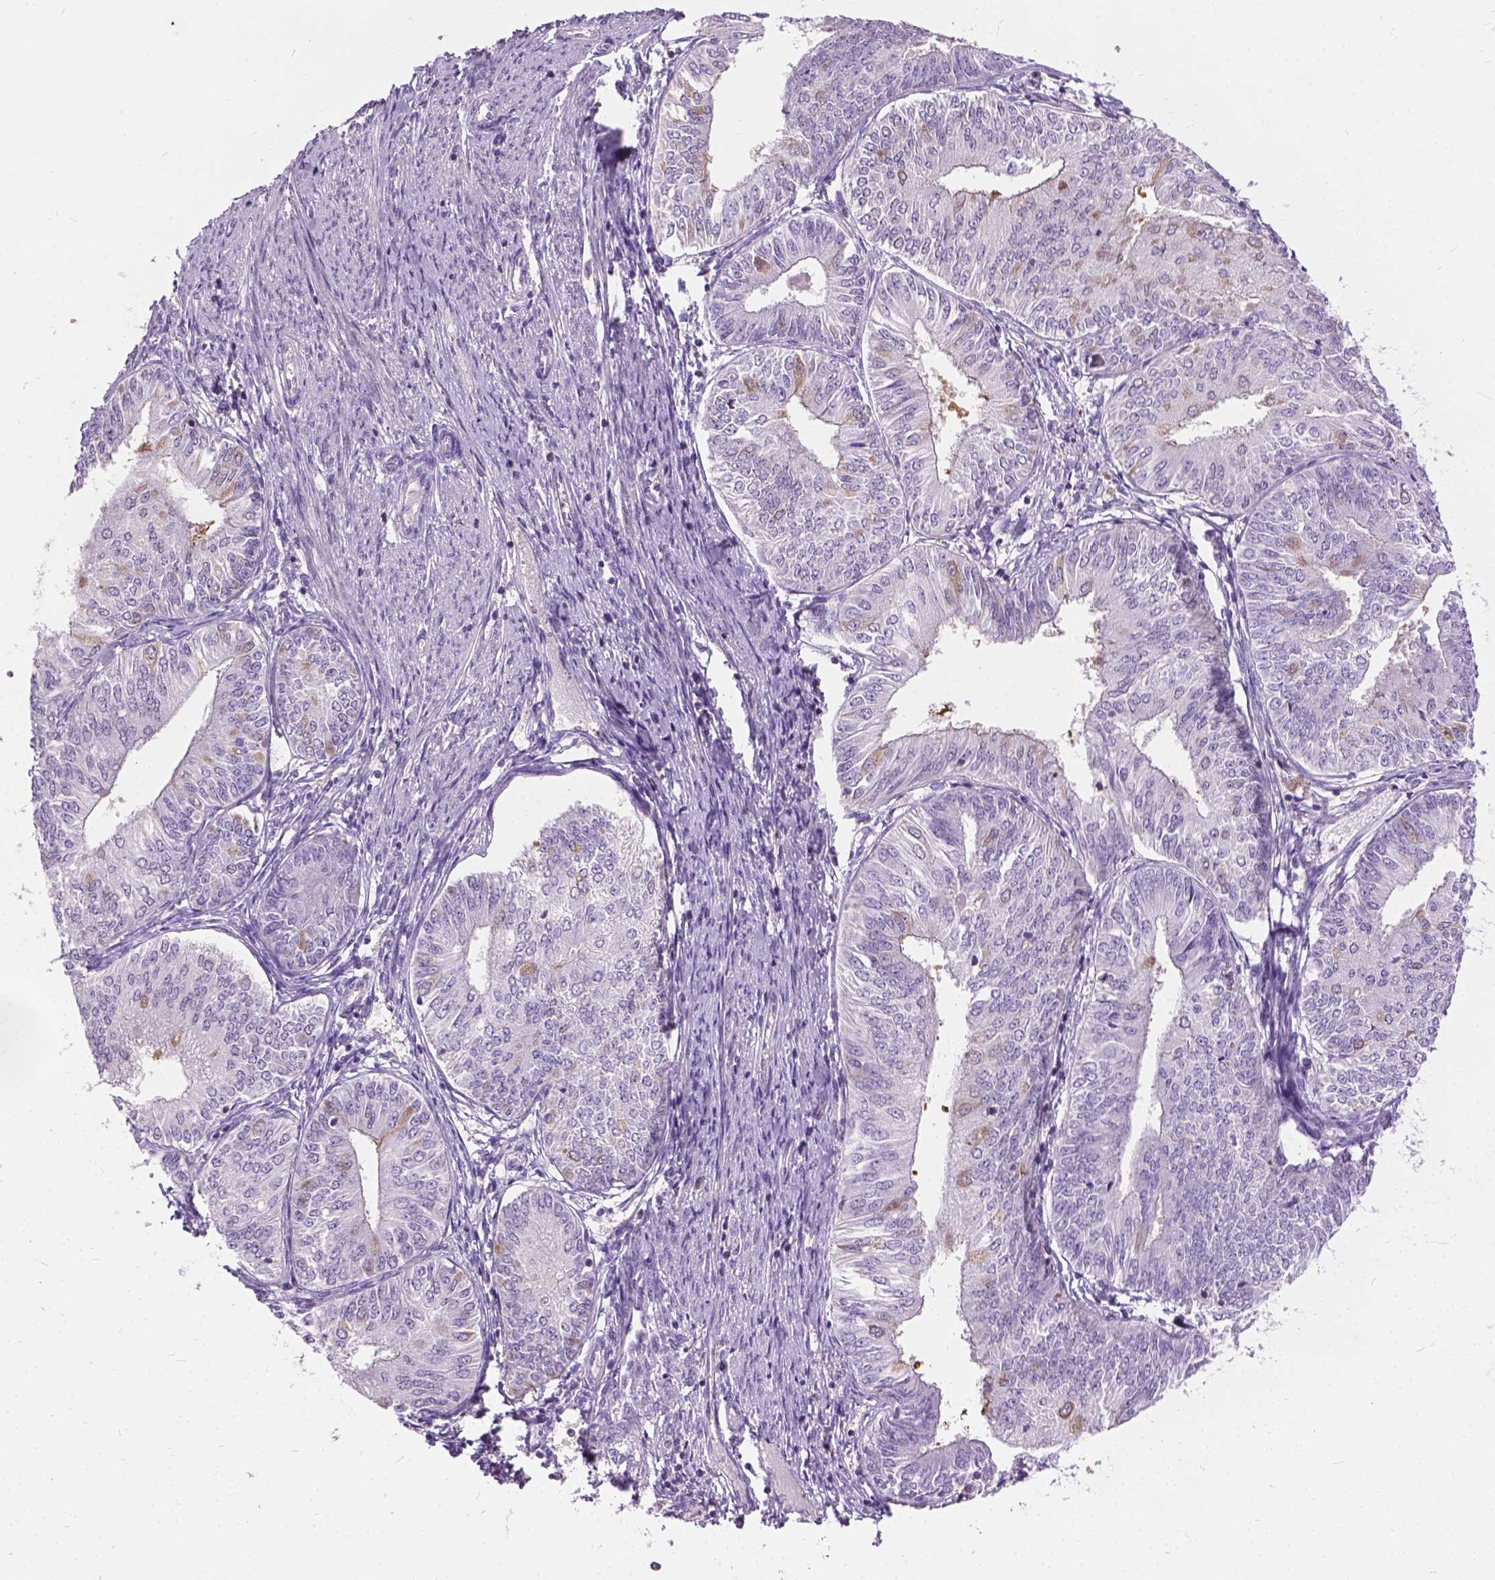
{"staining": {"intensity": "negative", "quantity": "none", "location": "none"}, "tissue": "endometrial cancer", "cell_type": "Tumor cells", "image_type": "cancer", "snomed": [{"axis": "morphology", "description": "Adenocarcinoma, NOS"}, {"axis": "topography", "description": "Endometrium"}], "caption": "Immunohistochemistry histopathology image of human endometrial cancer (adenocarcinoma) stained for a protein (brown), which reveals no staining in tumor cells. Nuclei are stained in blue.", "gene": "JAK3", "patient": {"sex": "female", "age": 58}}